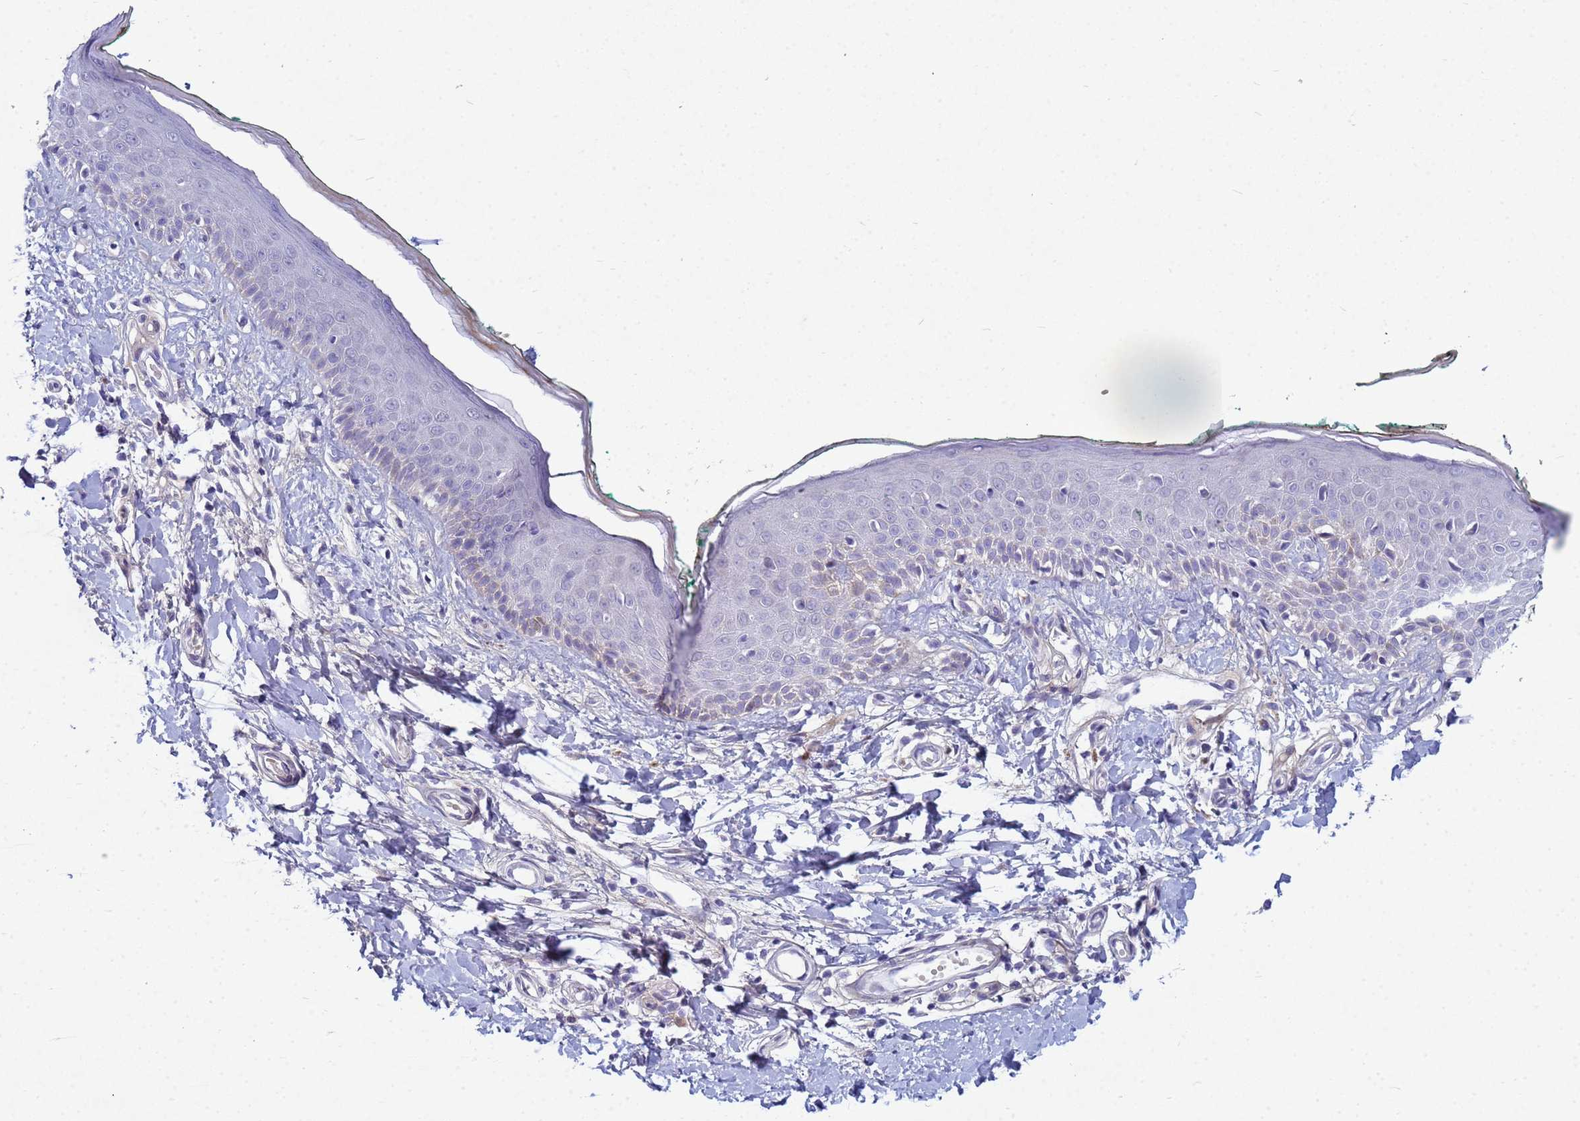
{"staining": {"intensity": "negative", "quantity": "none", "location": "none"}, "tissue": "skin", "cell_type": "Fibroblasts", "image_type": "normal", "snomed": [{"axis": "morphology", "description": "Normal tissue, NOS"}, {"axis": "morphology", "description": "Malignant melanoma, NOS"}, {"axis": "topography", "description": "Skin"}], "caption": "A high-resolution histopathology image shows immunohistochemistry (IHC) staining of benign skin, which exhibits no significant expression in fibroblasts.", "gene": "TNPO2", "patient": {"sex": "male", "age": 62}}